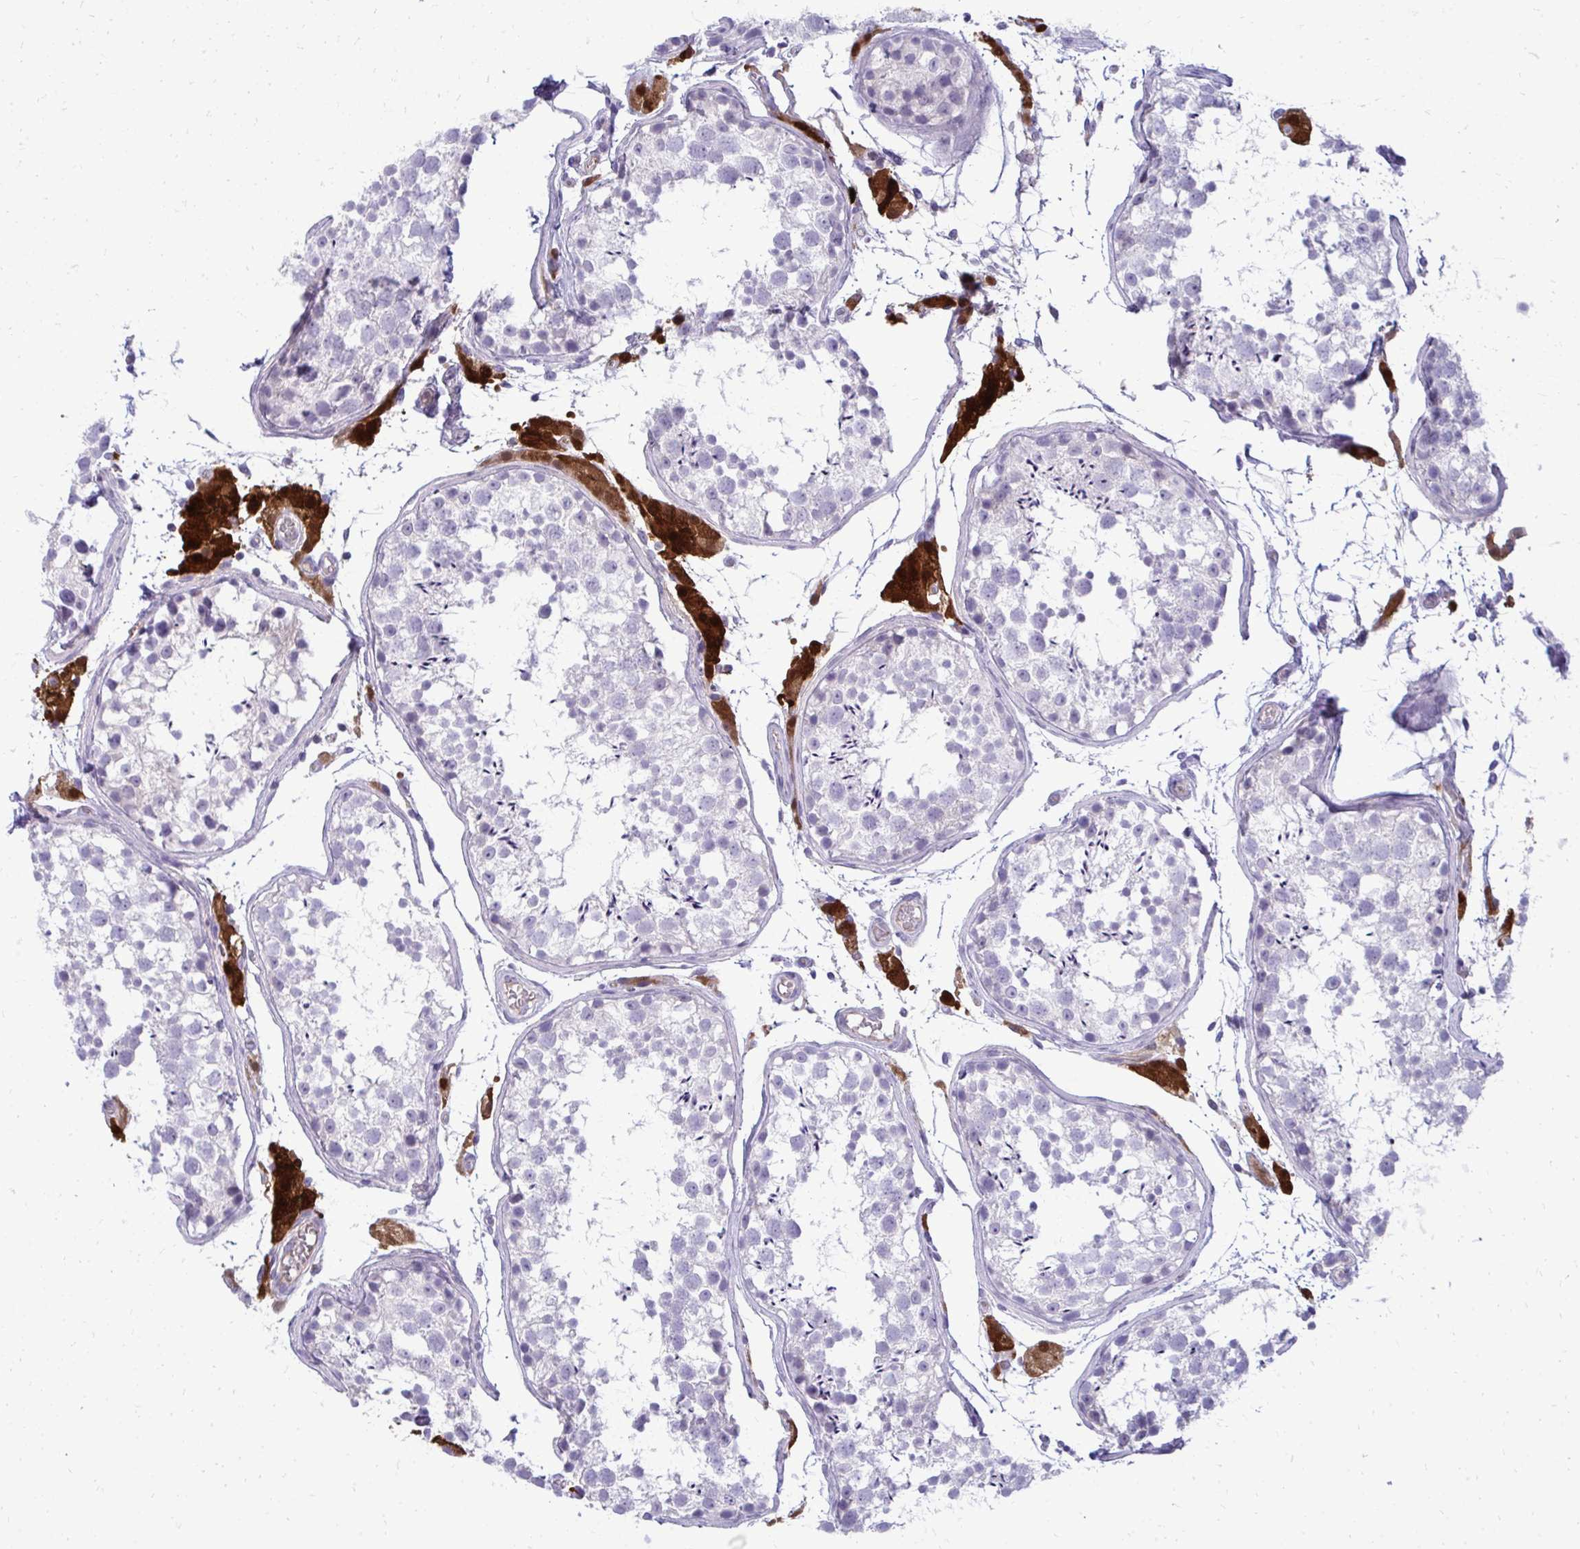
{"staining": {"intensity": "negative", "quantity": "none", "location": "none"}, "tissue": "testis", "cell_type": "Cells in seminiferous ducts", "image_type": "normal", "snomed": [{"axis": "morphology", "description": "Normal tissue, NOS"}, {"axis": "morphology", "description": "Seminoma, NOS"}, {"axis": "topography", "description": "Testis"}], "caption": "Photomicrograph shows no protein staining in cells in seminiferous ducts of unremarkable testis.", "gene": "FABP3", "patient": {"sex": "male", "age": 29}}